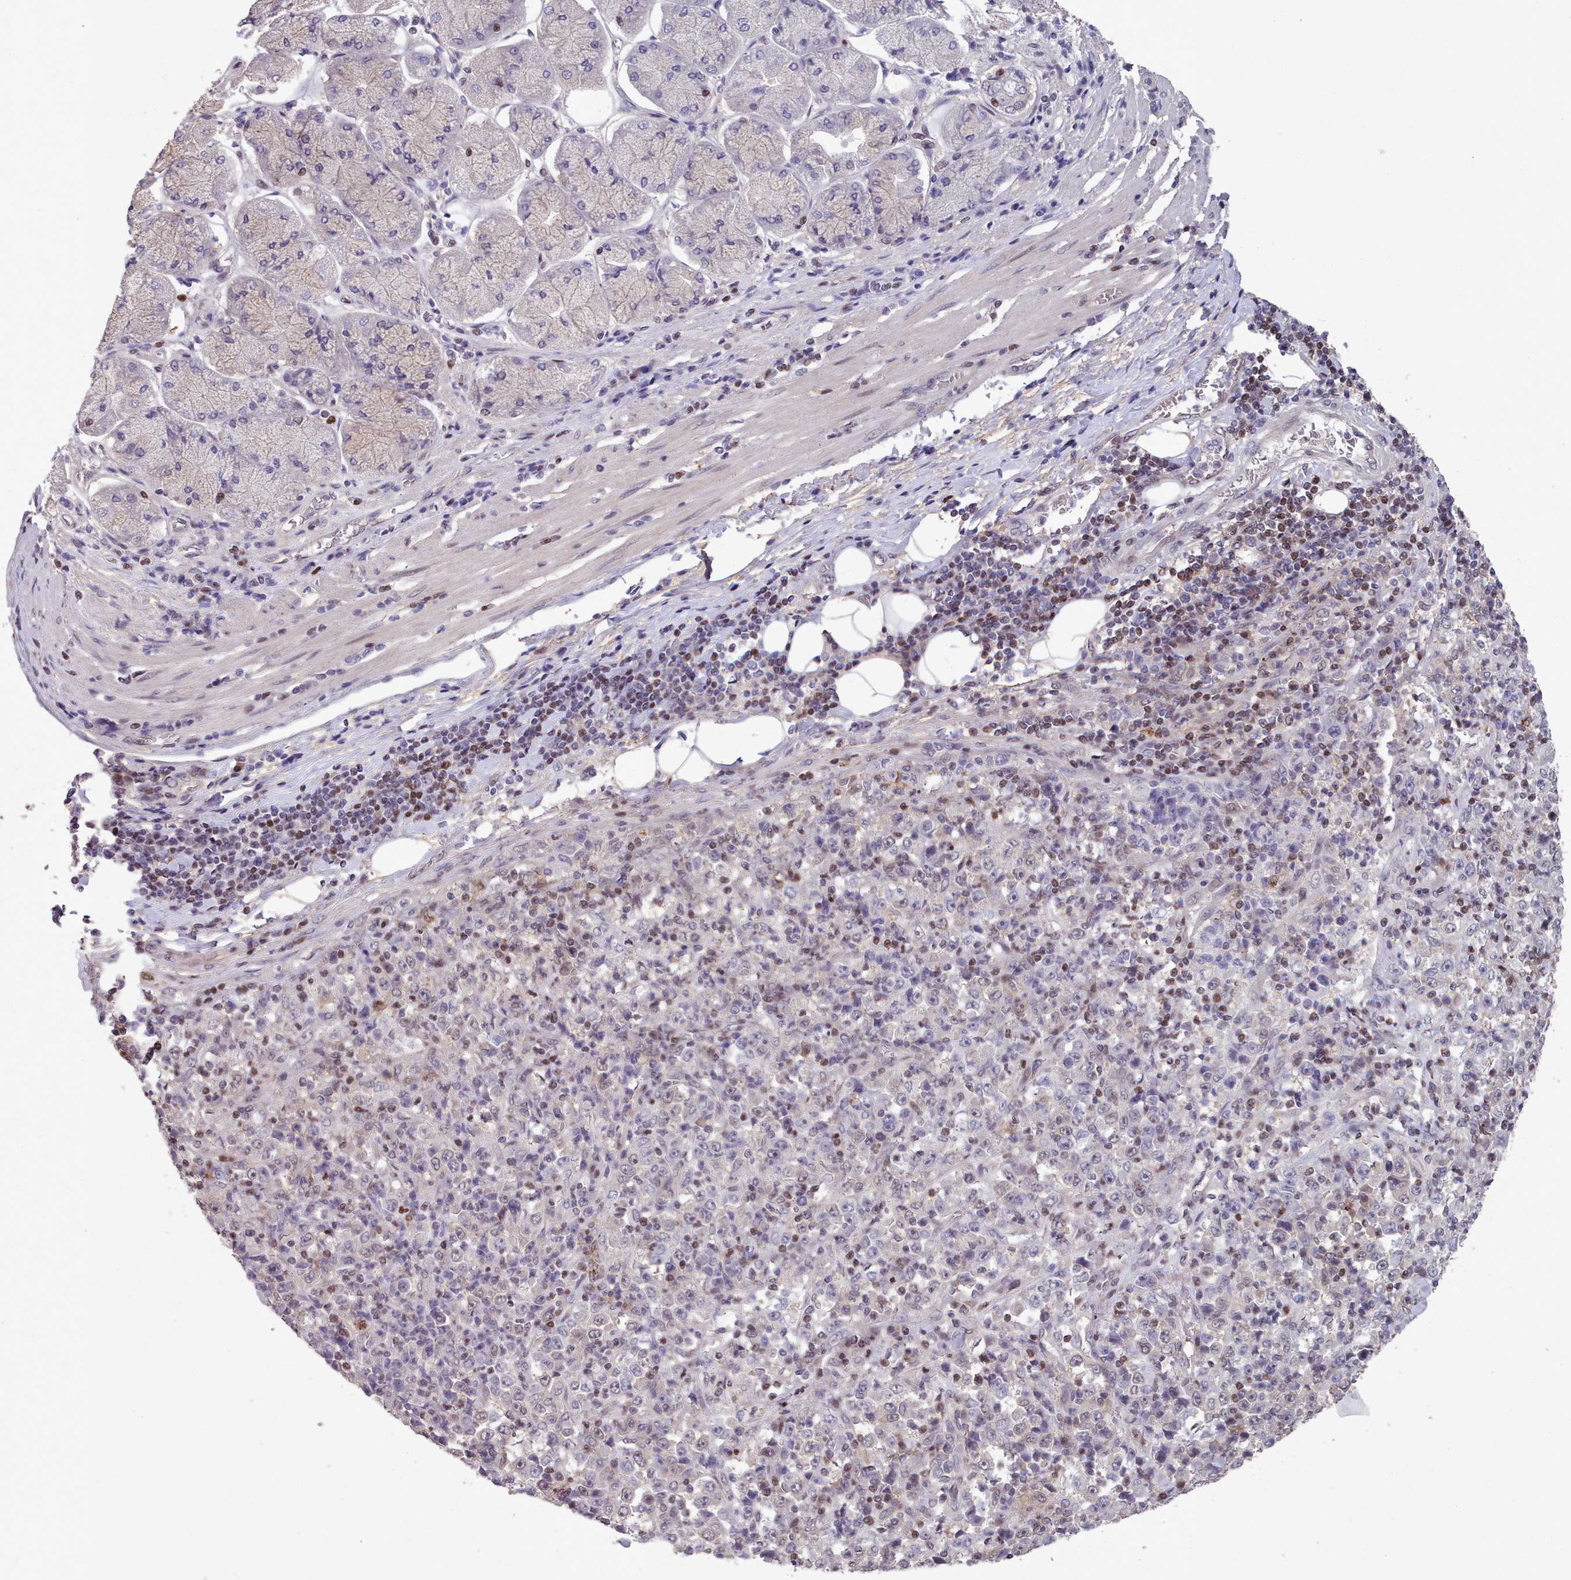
{"staining": {"intensity": "negative", "quantity": "none", "location": "none"}, "tissue": "stomach cancer", "cell_type": "Tumor cells", "image_type": "cancer", "snomed": [{"axis": "morphology", "description": "Normal tissue, NOS"}, {"axis": "morphology", "description": "Adenocarcinoma, NOS"}, {"axis": "topography", "description": "Stomach, upper"}, {"axis": "topography", "description": "Stomach"}], "caption": "Immunohistochemistry (IHC) histopathology image of stomach adenocarcinoma stained for a protein (brown), which demonstrates no staining in tumor cells.", "gene": "ENSA", "patient": {"sex": "male", "age": 59}}